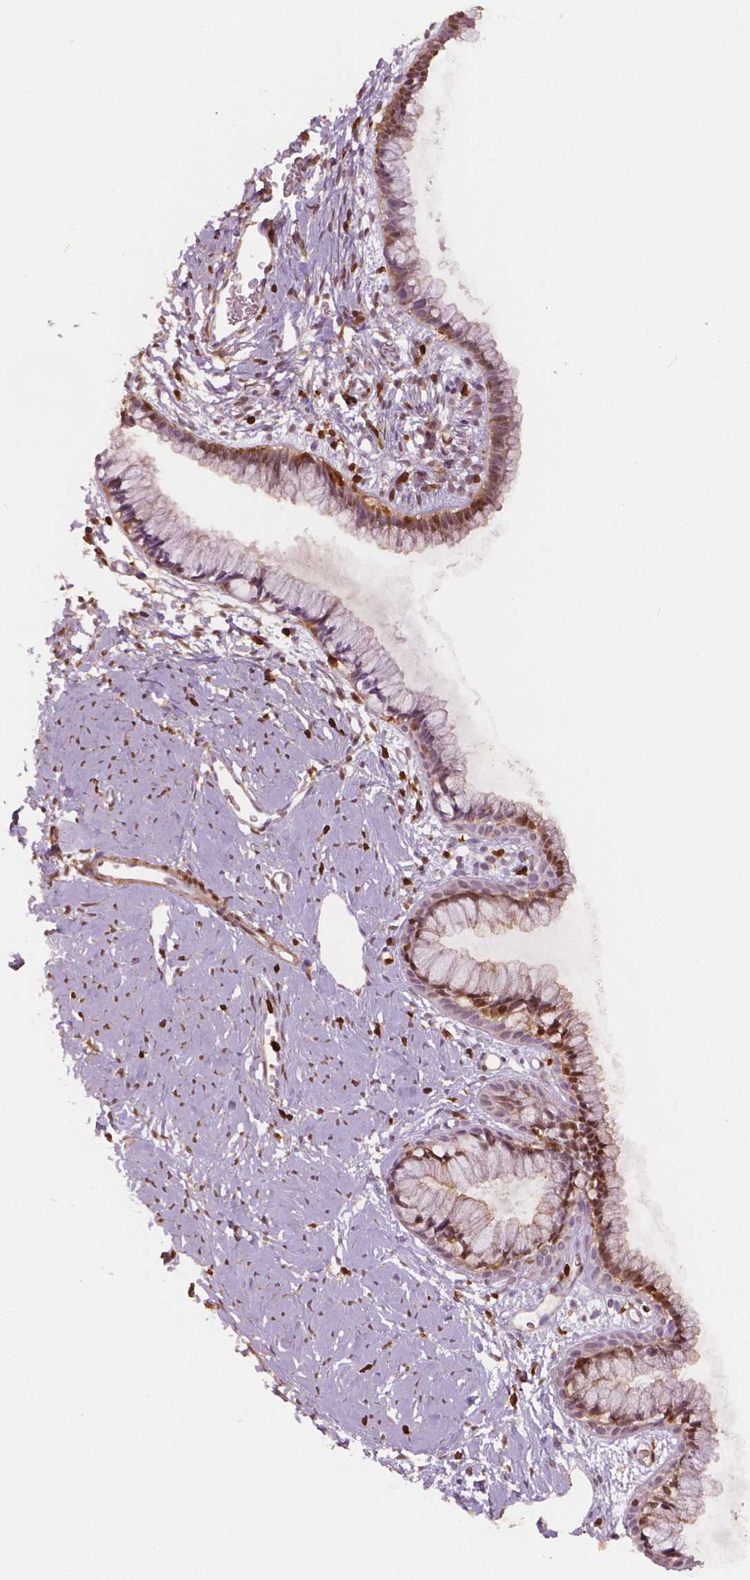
{"staining": {"intensity": "moderate", "quantity": "<25%", "location": "nuclear"}, "tissue": "cervix", "cell_type": "Glandular cells", "image_type": "normal", "snomed": [{"axis": "morphology", "description": "Normal tissue, NOS"}, {"axis": "topography", "description": "Cervix"}], "caption": "IHC (DAB) staining of benign human cervix demonstrates moderate nuclear protein positivity in approximately <25% of glandular cells. Using DAB (brown) and hematoxylin (blue) stains, captured at high magnification using brightfield microscopy.", "gene": "S100A4", "patient": {"sex": "female", "age": 40}}